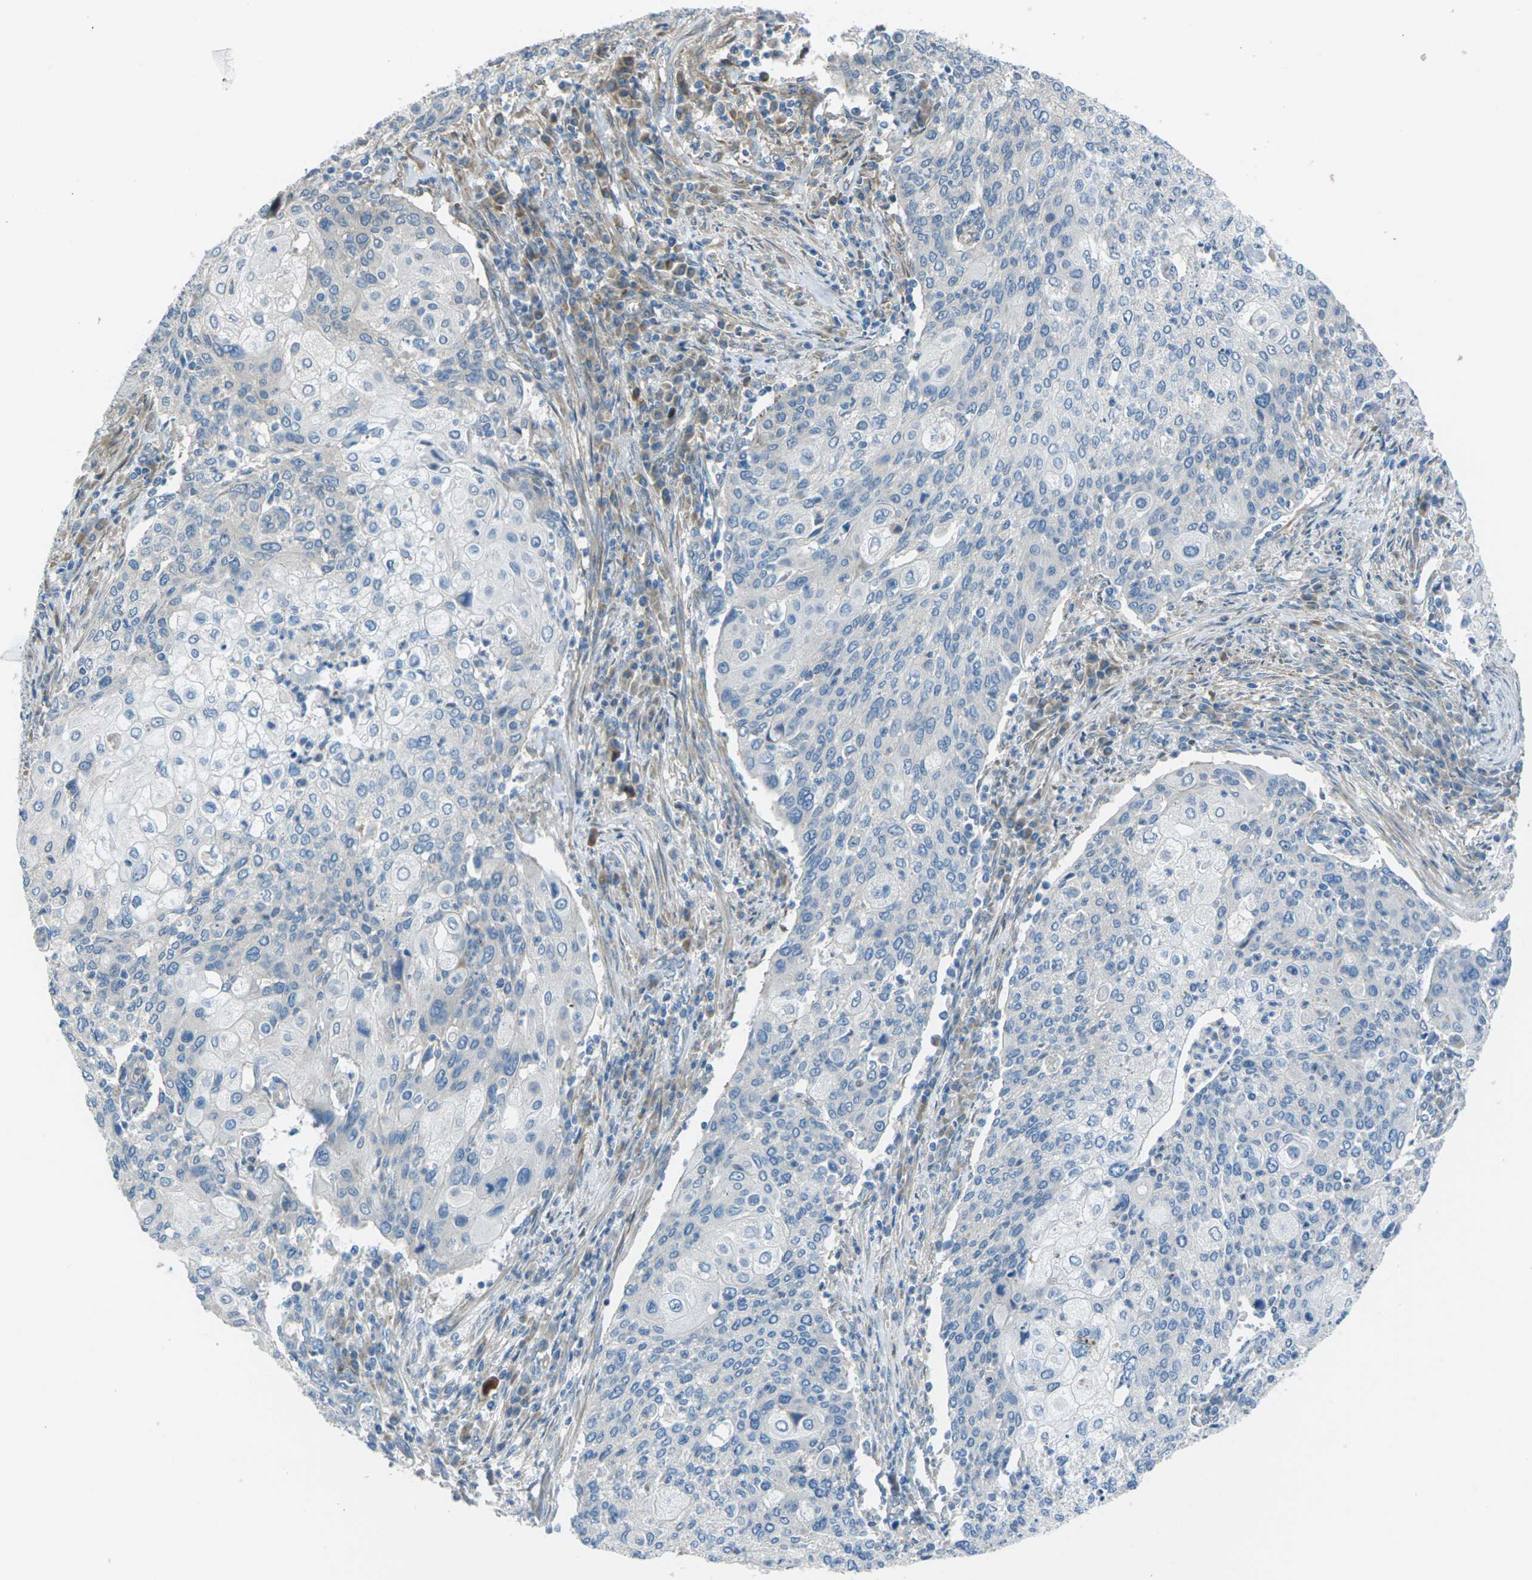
{"staining": {"intensity": "negative", "quantity": "none", "location": "none"}, "tissue": "cervical cancer", "cell_type": "Tumor cells", "image_type": "cancer", "snomed": [{"axis": "morphology", "description": "Squamous cell carcinoma, NOS"}, {"axis": "topography", "description": "Cervix"}], "caption": "Immunohistochemical staining of cervical cancer shows no significant staining in tumor cells.", "gene": "EDNRA", "patient": {"sex": "female", "age": 40}}